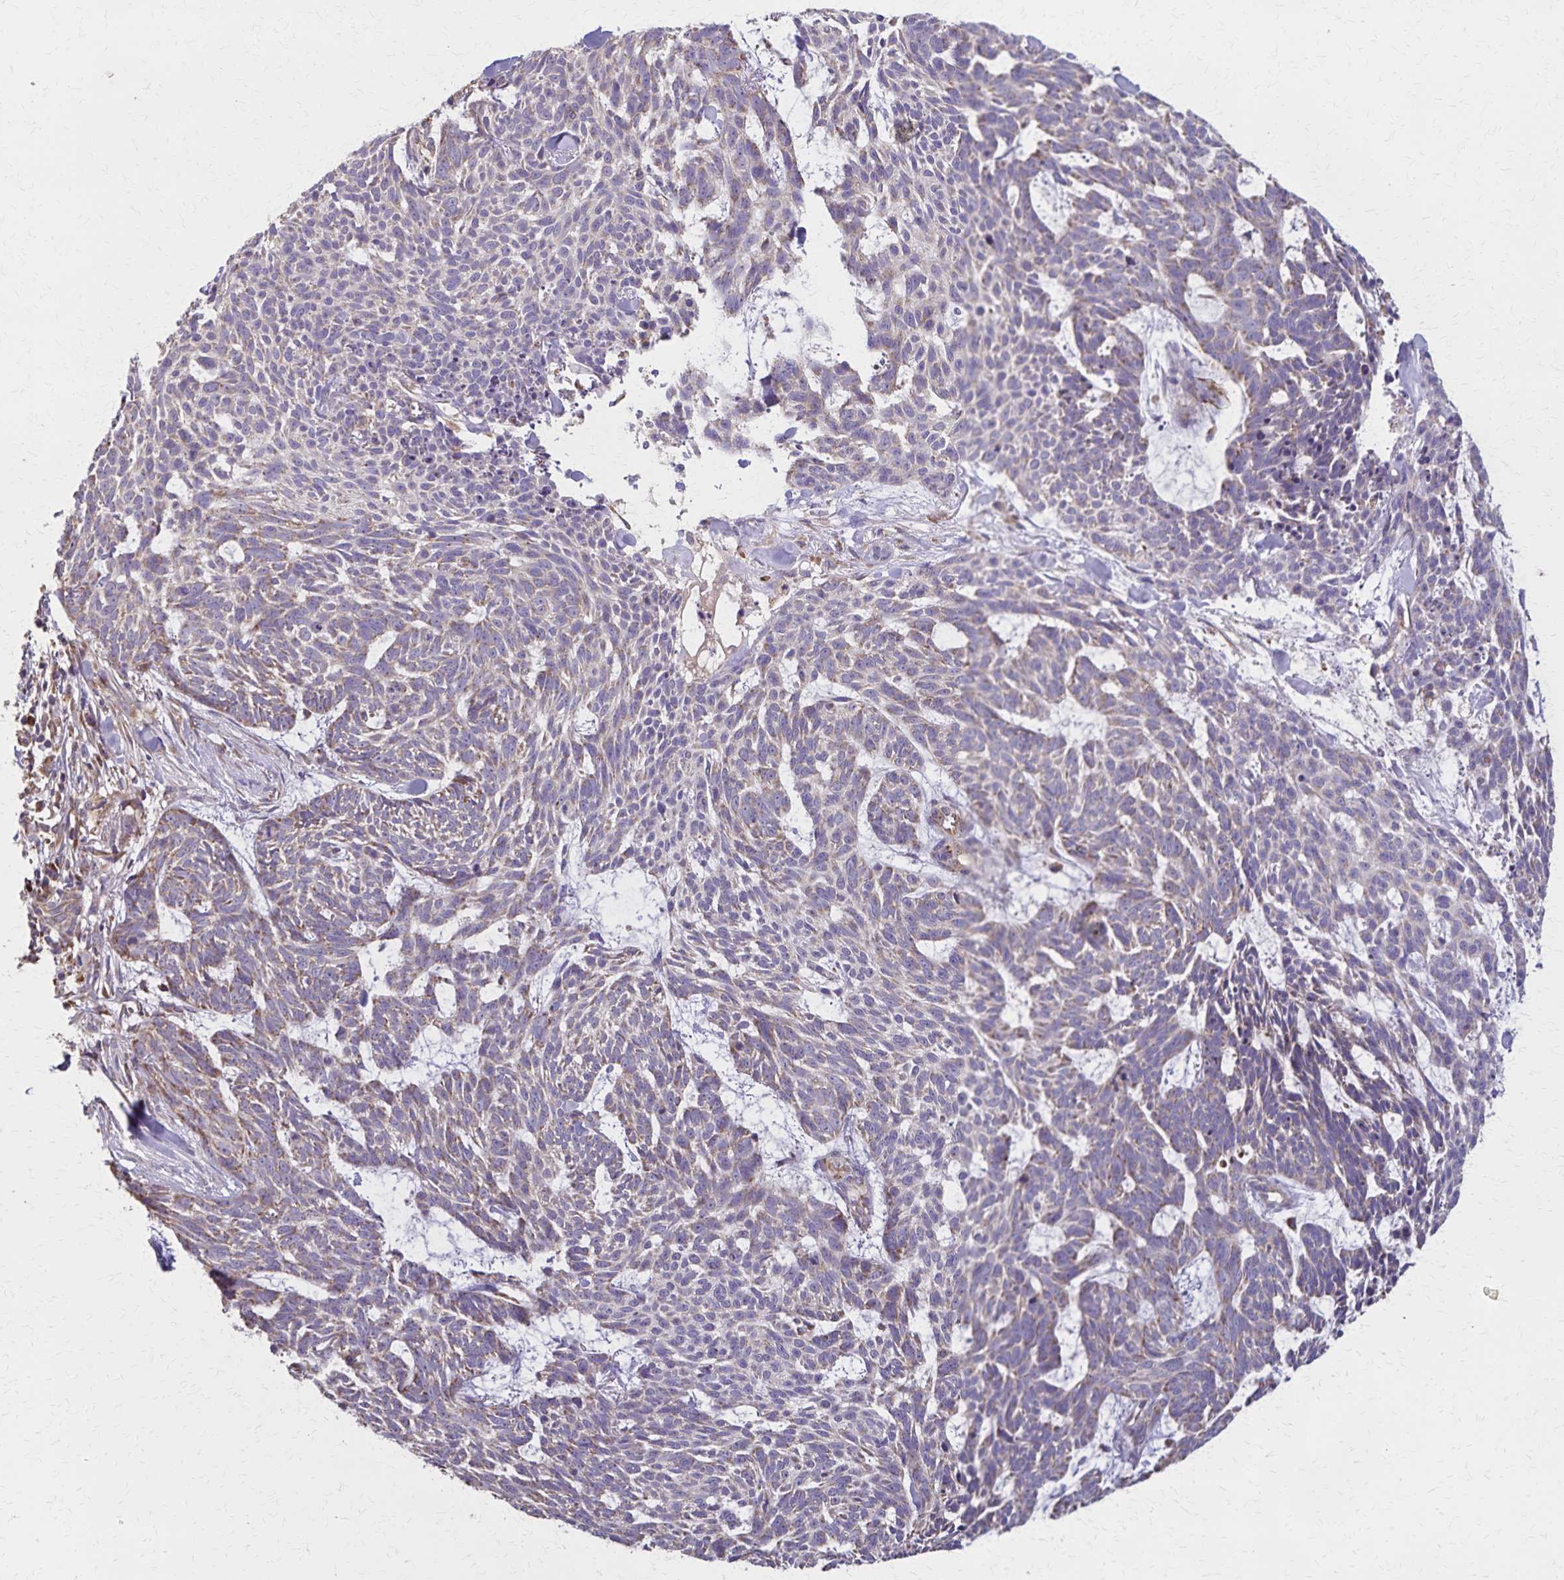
{"staining": {"intensity": "moderate", "quantity": "<25%", "location": "cytoplasmic/membranous"}, "tissue": "skin cancer", "cell_type": "Tumor cells", "image_type": "cancer", "snomed": [{"axis": "morphology", "description": "Basal cell carcinoma"}, {"axis": "topography", "description": "Skin"}], "caption": "A histopathology image of human basal cell carcinoma (skin) stained for a protein demonstrates moderate cytoplasmic/membranous brown staining in tumor cells. The staining was performed using DAB (3,3'-diaminobenzidine) to visualize the protein expression in brown, while the nuclei were stained in blue with hematoxylin (Magnification: 20x).", "gene": "RNF10", "patient": {"sex": "female", "age": 93}}